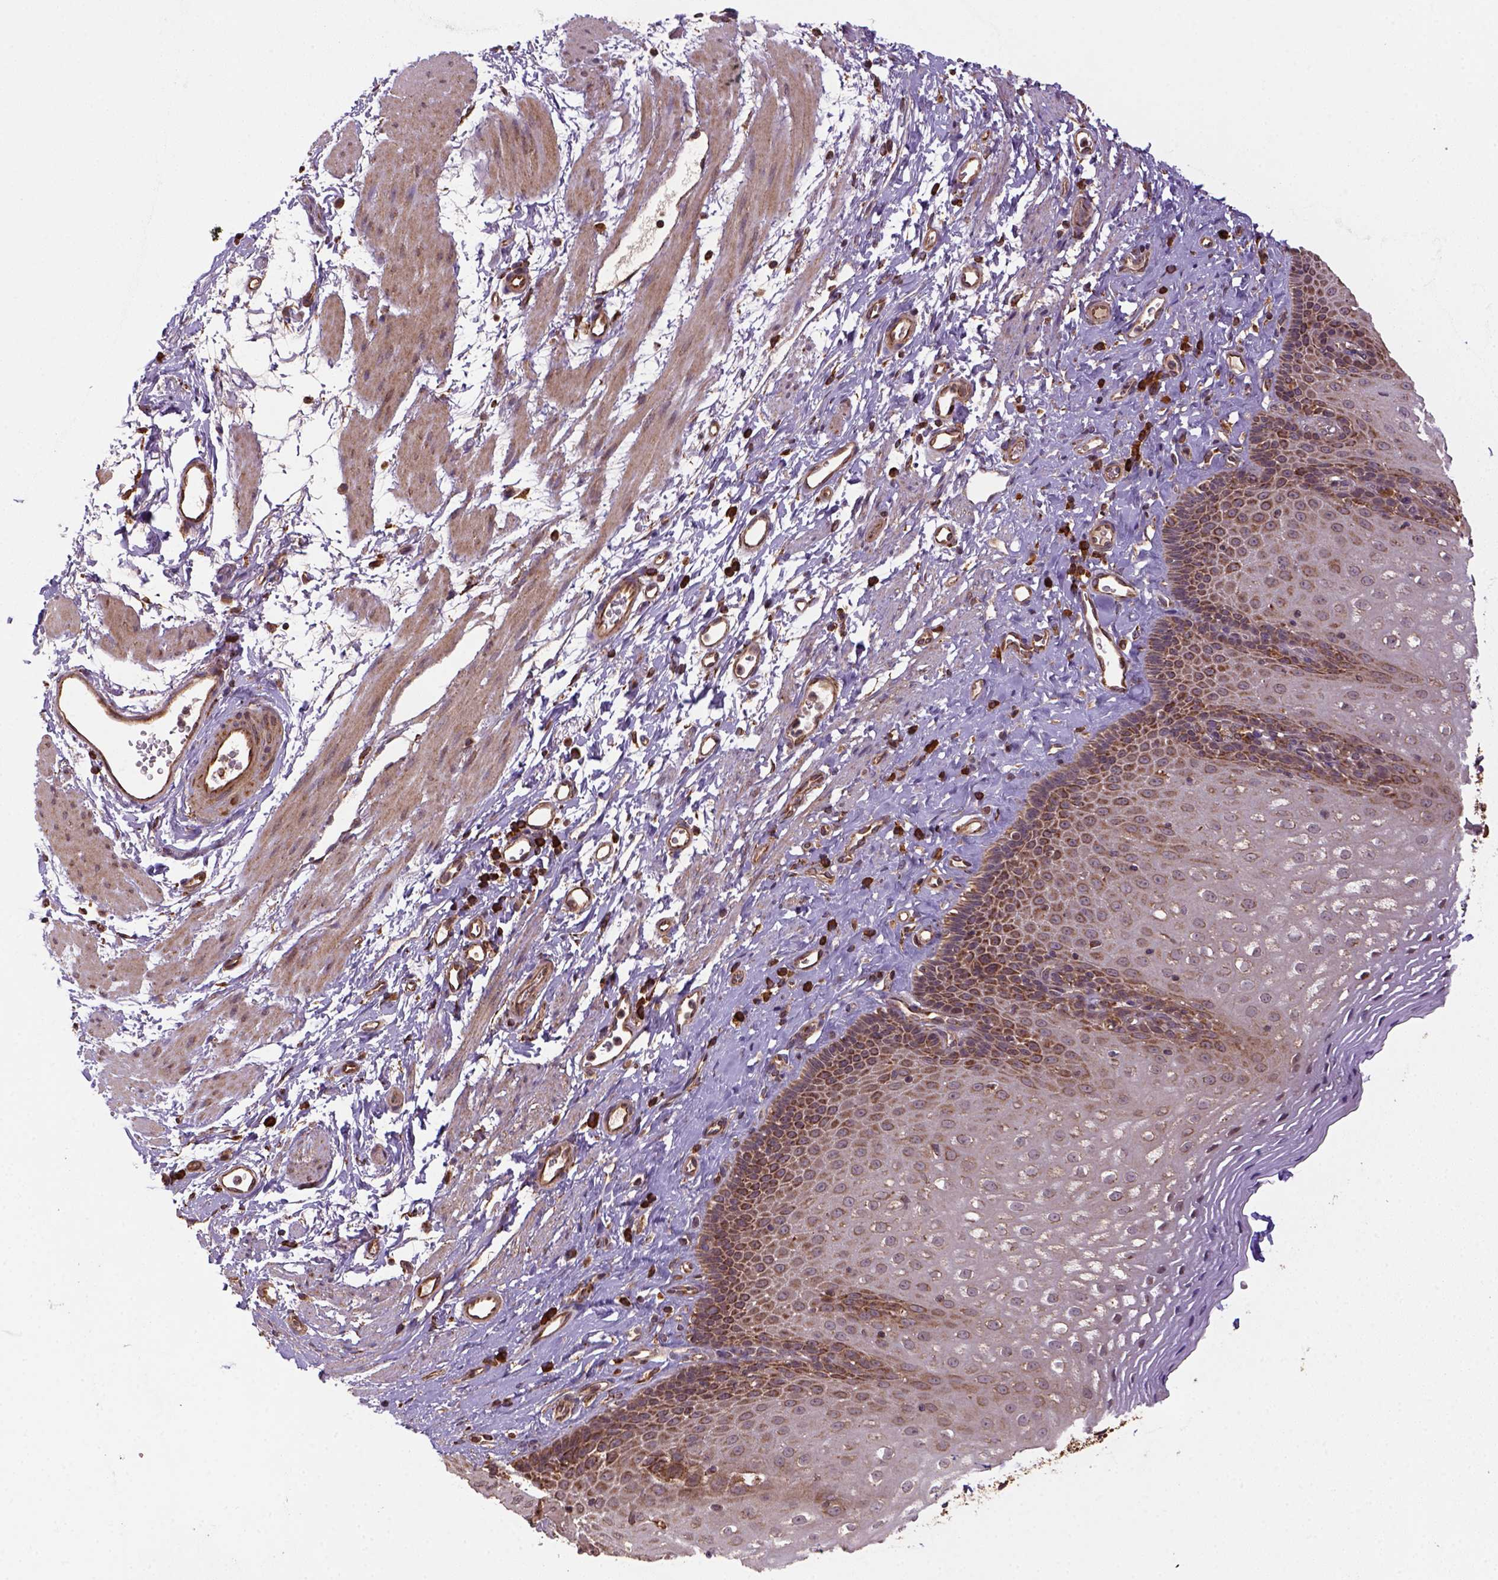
{"staining": {"intensity": "moderate", "quantity": ">75%", "location": "cytoplasmic/membranous"}, "tissue": "esophagus", "cell_type": "Squamous epithelial cells", "image_type": "normal", "snomed": [{"axis": "morphology", "description": "Normal tissue, NOS"}, {"axis": "topography", "description": "Esophagus"}], "caption": "IHC image of benign esophagus: esophagus stained using immunohistochemistry reveals medium levels of moderate protein expression localized specifically in the cytoplasmic/membranous of squamous epithelial cells, appearing as a cytoplasmic/membranous brown color.", "gene": "MAPK8IP3", "patient": {"sex": "female", "age": 68}}